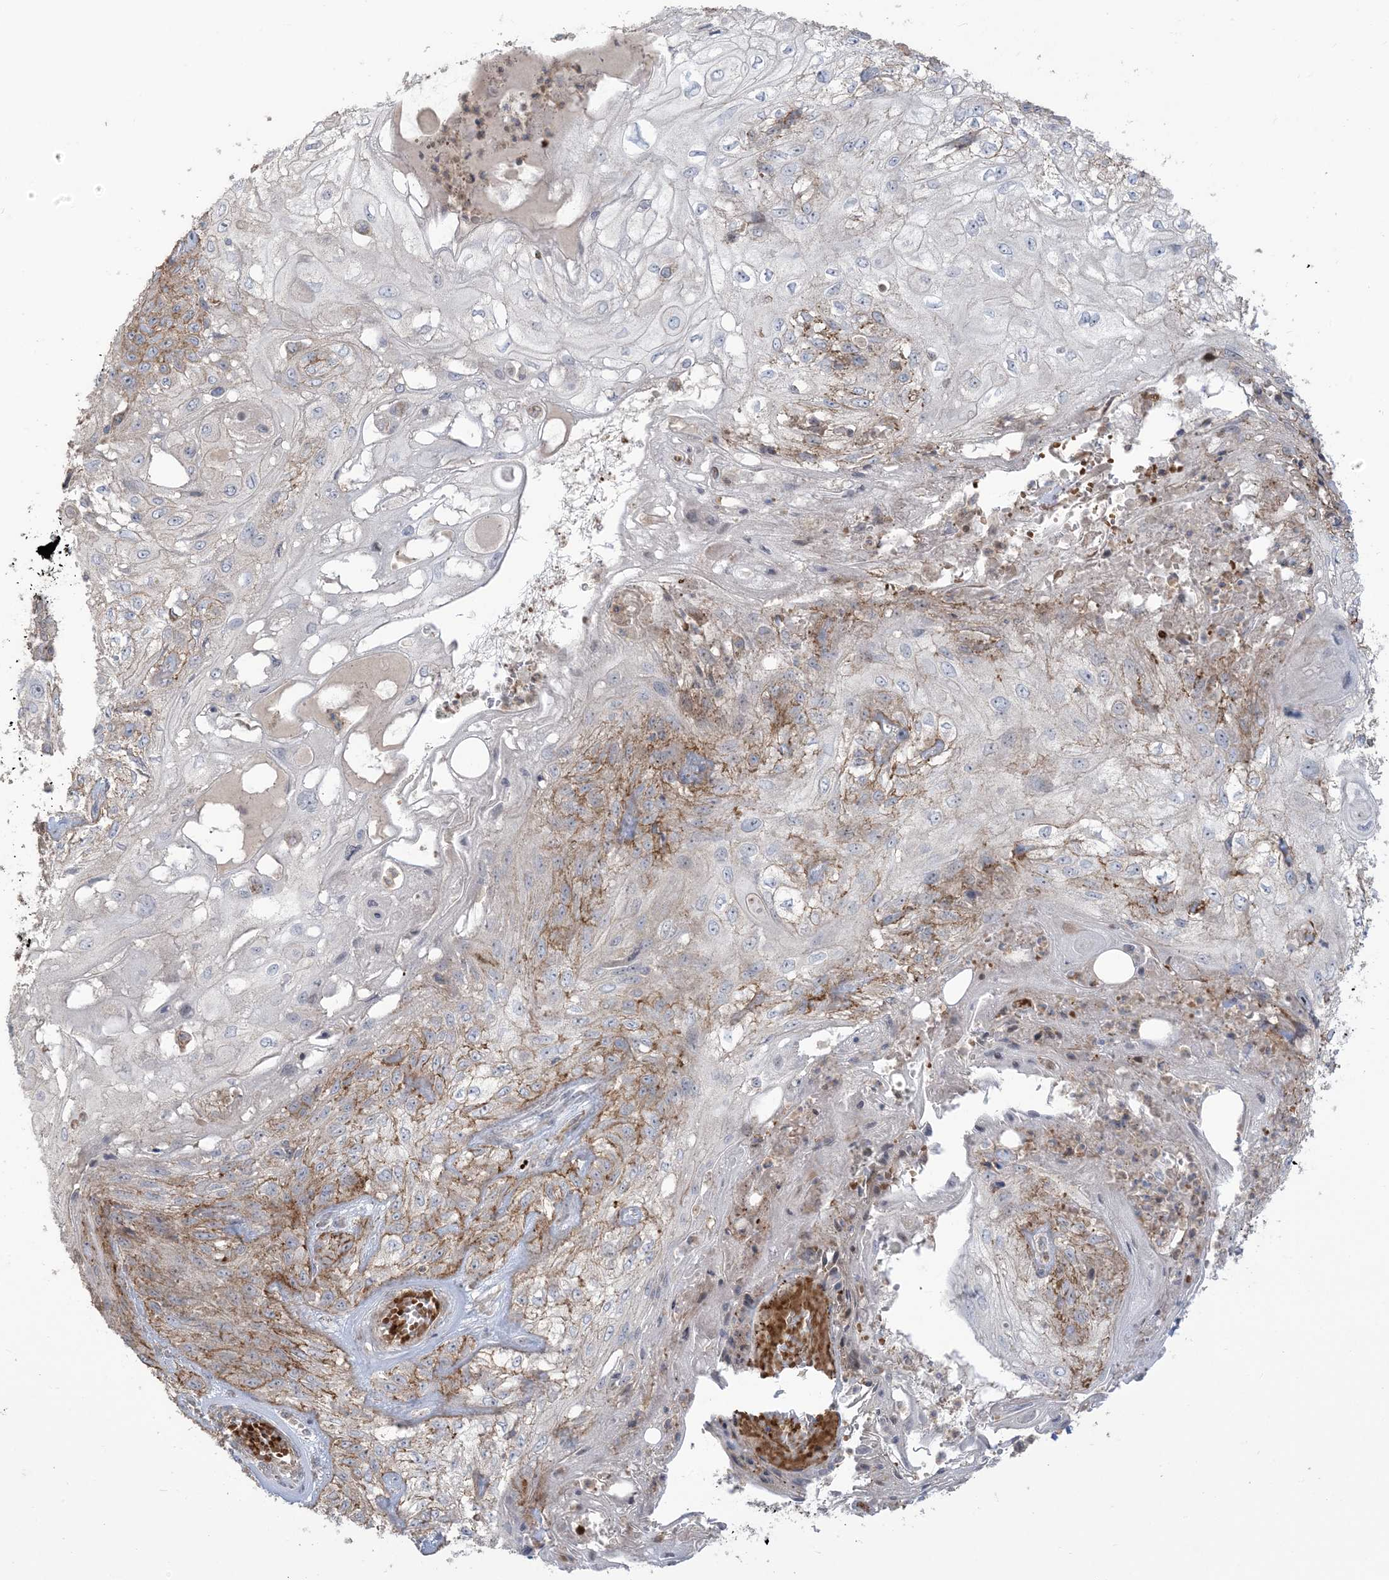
{"staining": {"intensity": "moderate", "quantity": "25%-75%", "location": "cytoplasmic/membranous"}, "tissue": "skin cancer", "cell_type": "Tumor cells", "image_type": "cancer", "snomed": [{"axis": "morphology", "description": "Squamous cell carcinoma, NOS"}, {"axis": "morphology", "description": "Squamous cell carcinoma, metastatic, NOS"}, {"axis": "topography", "description": "Skin"}, {"axis": "topography", "description": "Lymph node"}], "caption": "A brown stain highlights moderate cytoplasmic/membranous expression of a protein in human skin metastatic squamous cell carcinoma tumor cells.", "gene": "KLHL18", "patient": {"sex": "male", "age": 75}}